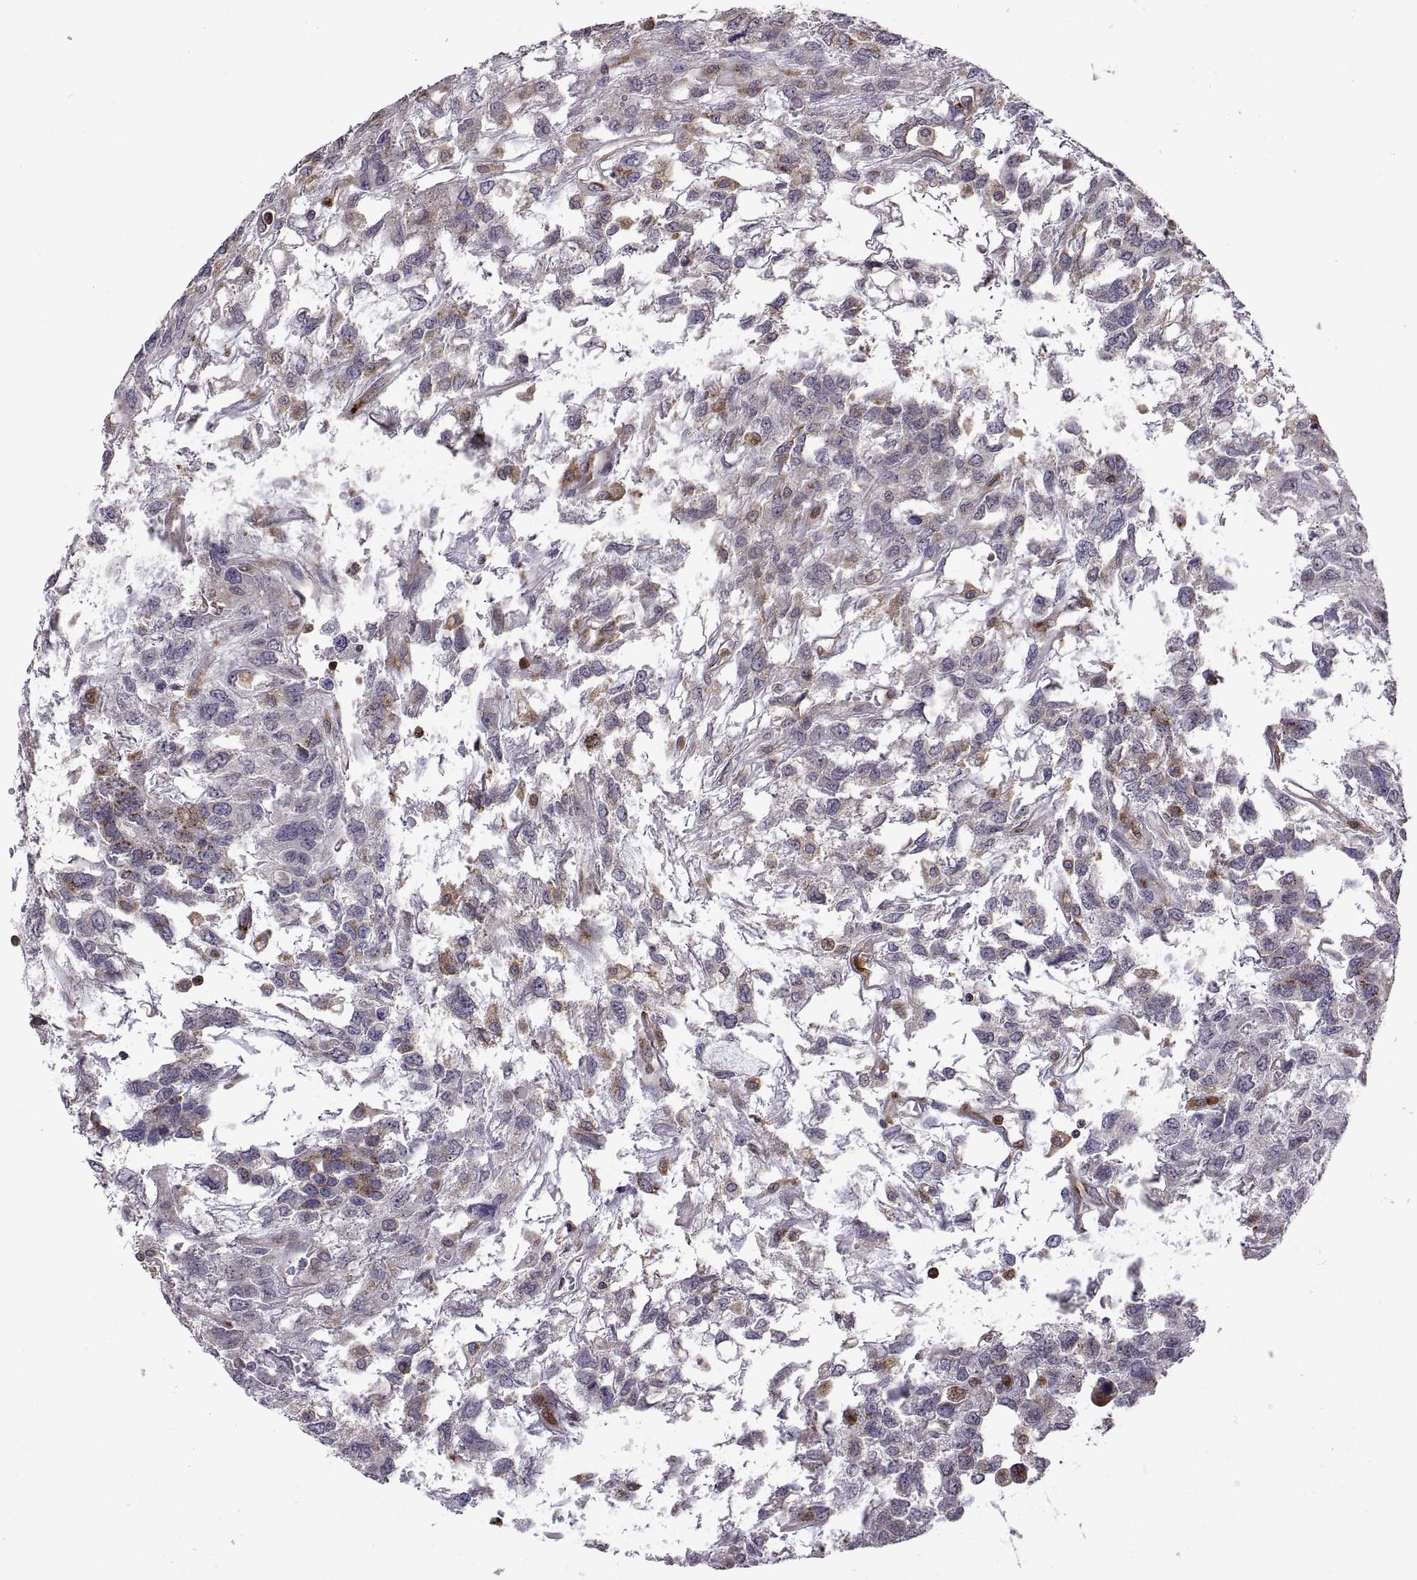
{"staining": {"intensity": "moderate", "quantity": "<25%", "location": "cytoplasmic/membranous"}, "tissue": "testis cancer", "cell_type": "Tumor cells", "image_type": "cancer", "snomed": [{"axis": "morphology", "description": "Seminoma, NOS"}, {"axis": "topography", "description": "Testis"}], "caption": "Tumor cells show low levels of moderate cytoplasmic/membranous positivity in about <25% of cells in human seminoma (testis). Ihc stains the protein of interest in brown and the nuclei are stained blue.", "gene": "ACAP1", "patient": {"sex": "male", "age": 52}}